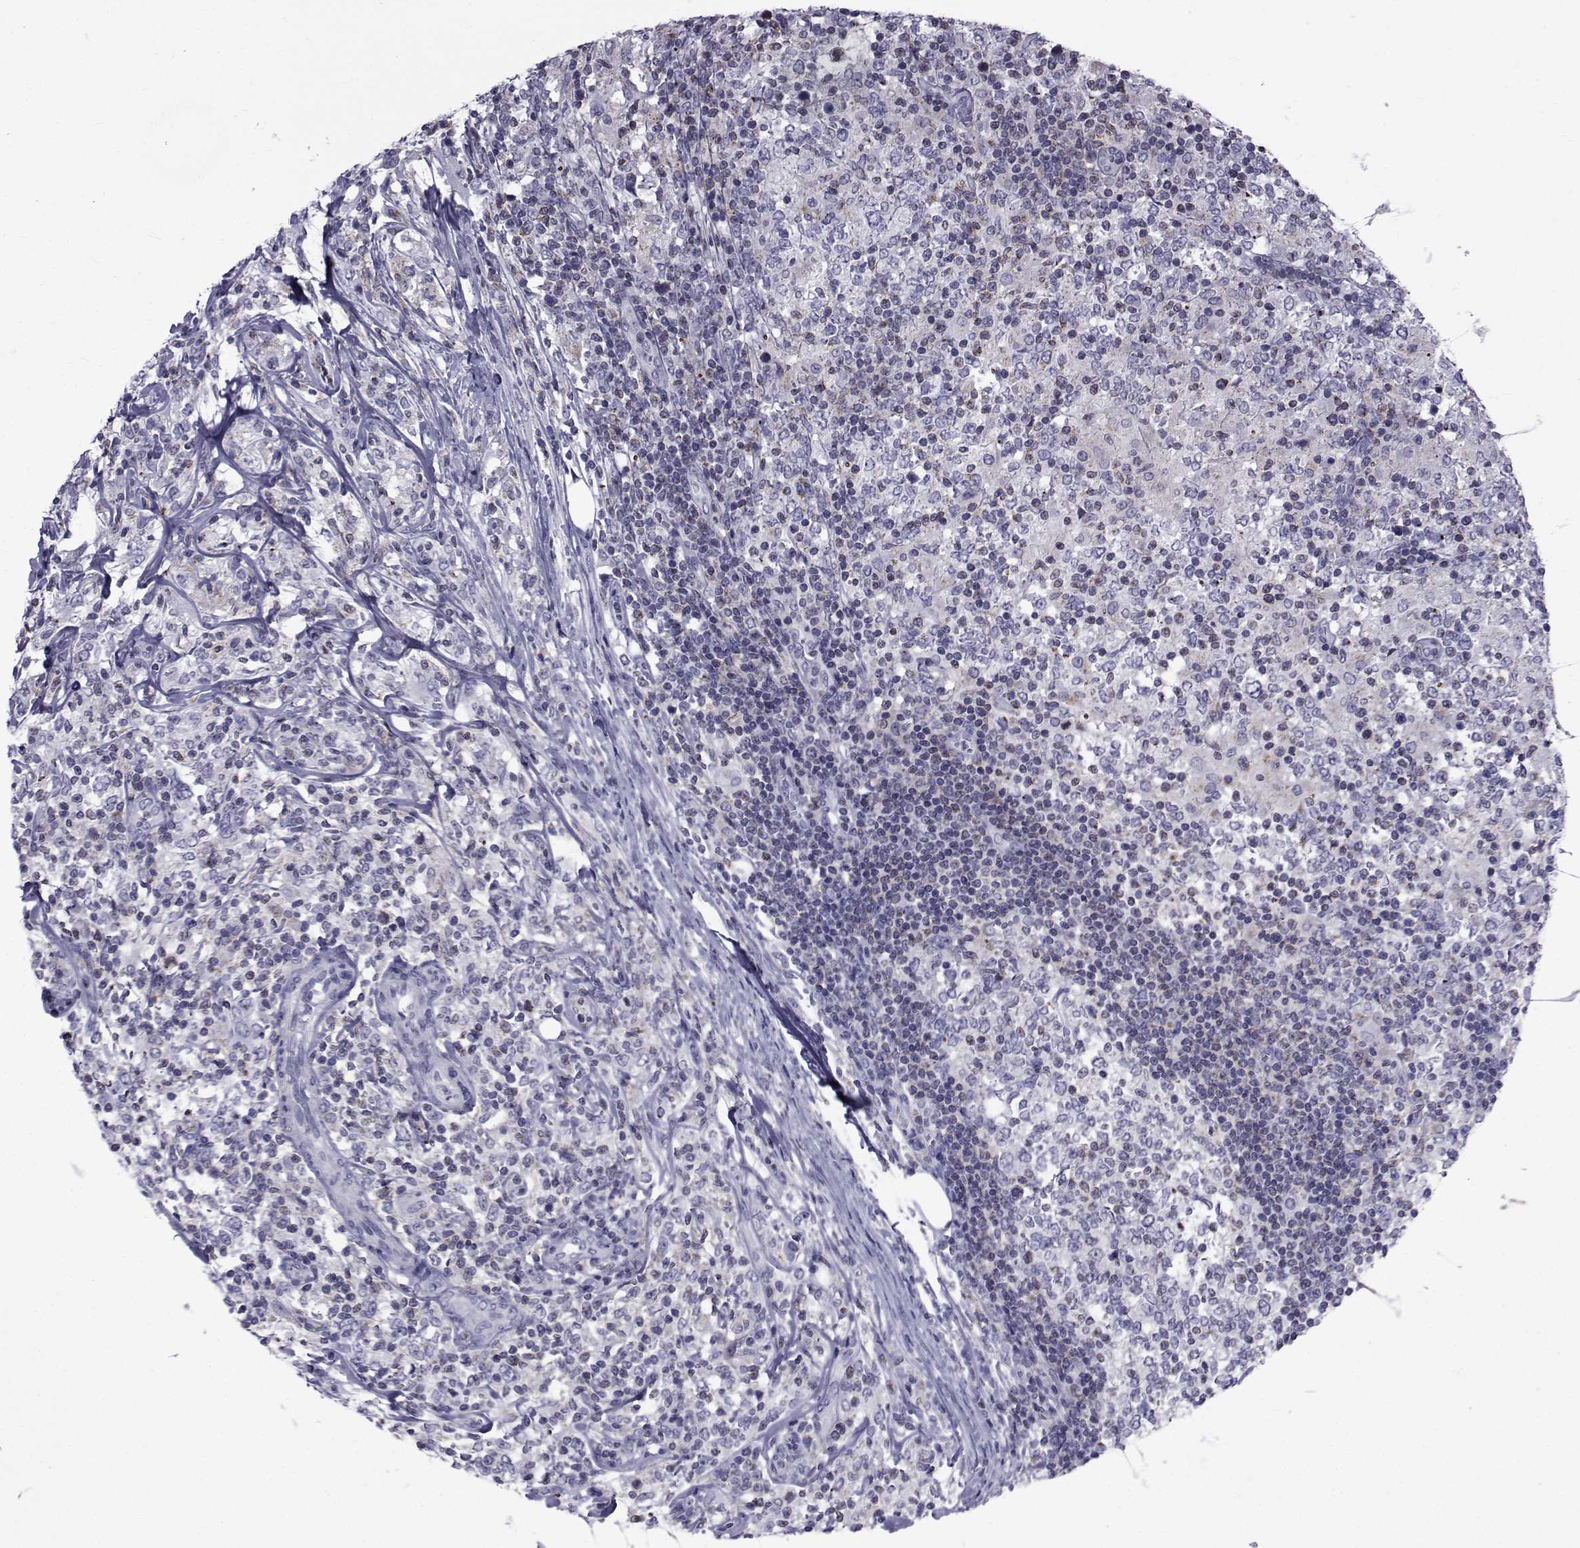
{"staining": {"intensity": "negative", "quantity": "none", "location": "none"}, "tissue": "lymphoma", "cell_type": "Tumor cells", "image_type": "cancer", "snomed": [{"axis": "morphology", "description": "Malignant lymphoma, non-Hodgkin's type, High grade"}, {"axis": "topography", "description": "Lymph node"}], "caption": "Tumor cells show no significant expression in malignant lymphoma, non-Hodgkin's type (high-grade).", "gene": "PDE6H", "patient": {"sex": "female", "age": 84}}